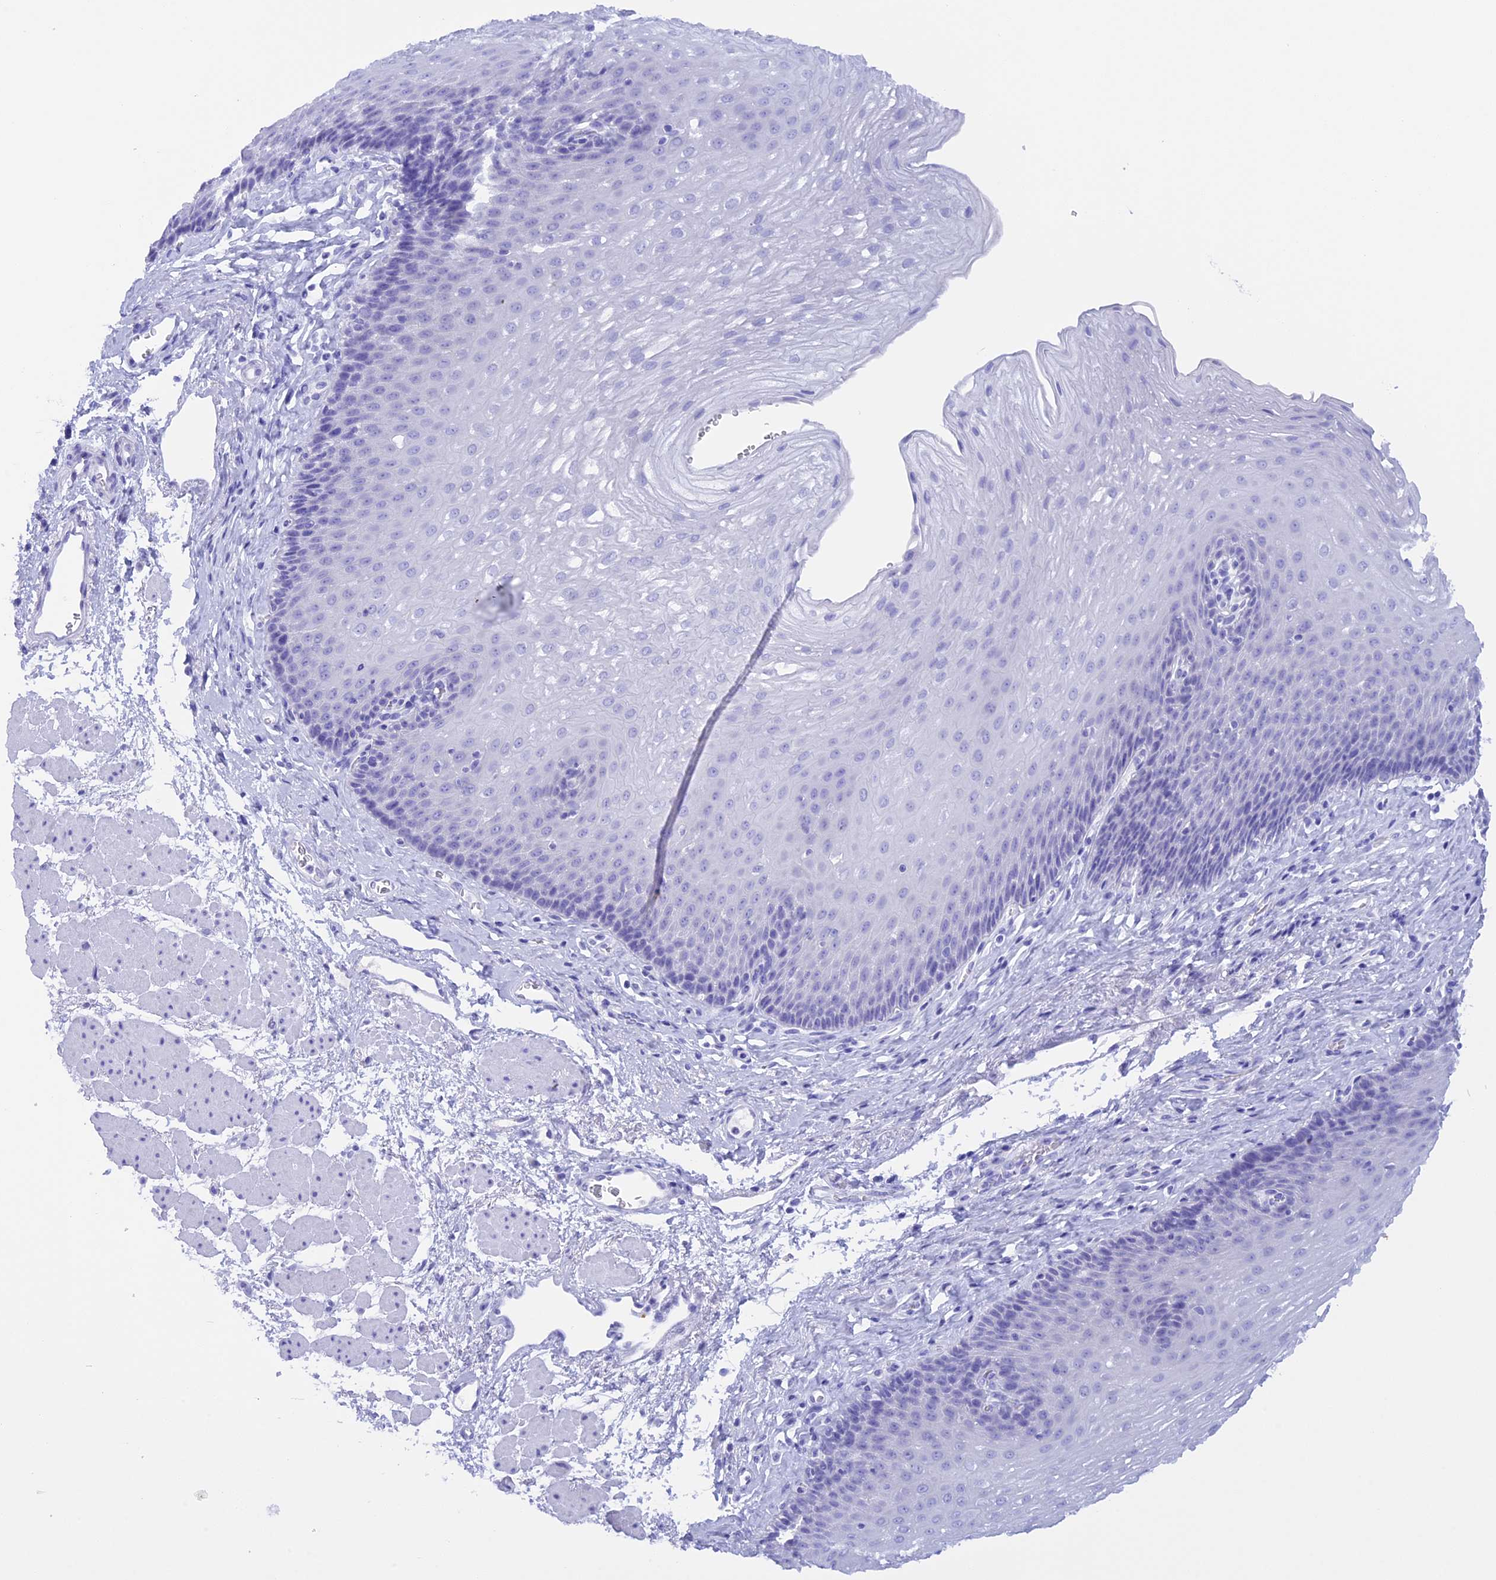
{"staining": {"intensity": "negative", "quantity": "none", "location": "none"}, "tissue": "esophagus", "cell_type": "Squamous epithelial cells", "image_type": "normal", "snomed": [{"axis": "morphology", "description": "Normal tissue, NOS"}, {"axis": "topography", "description": "Esophagus"}], "caption": "DAB (3,3'-diaminobenzidine) immunohistochemical staining of normal human esophagus exhibits no significant staining in squamous epithelial cells.", "gene": "BRI3", "patient": {"sex": "female", "age": 66}}